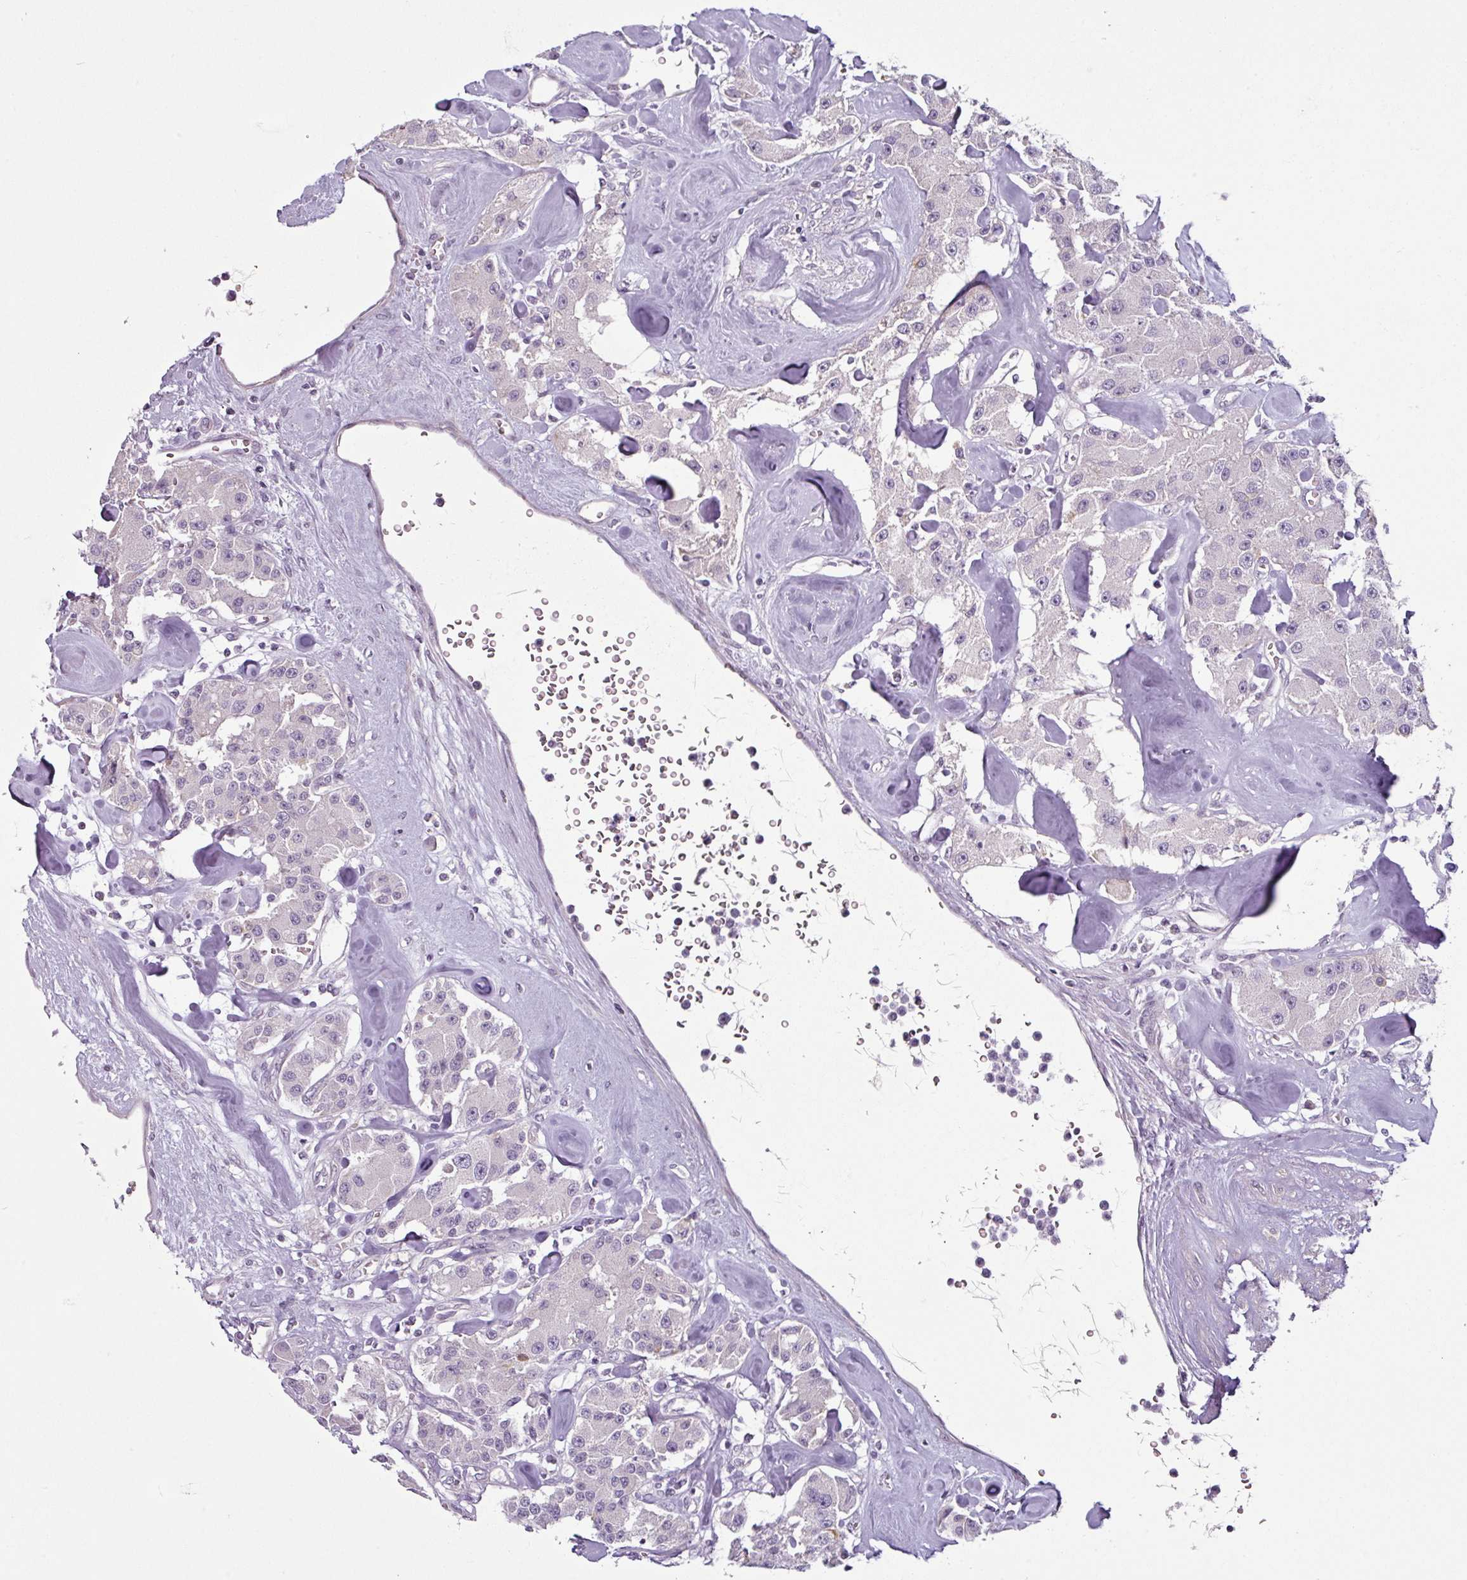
{"staining": {"intensity": "negative", "quantity": "none", "location": "none"}, "tissue": "carcinoid", "cell_type": "Tumor cells", "image_type": "cancer", "snomed": [{"axis": "morphology", "description": "Carcinoid, malignant, NOS"}, {"axis": "topography", "description": "Pancreas"}], "caption": "Immunohistochemistry (IHC) micrograph of human malignant carcinoid stained for a protein (brown), which demonstrates no expression in tumor cells. (DAB immunohistochemistry (IHC) visualized using brightfield microscopy, high magnification).", "gene": "OR52D1", "patient": {"sex": "male", "age": 41}}